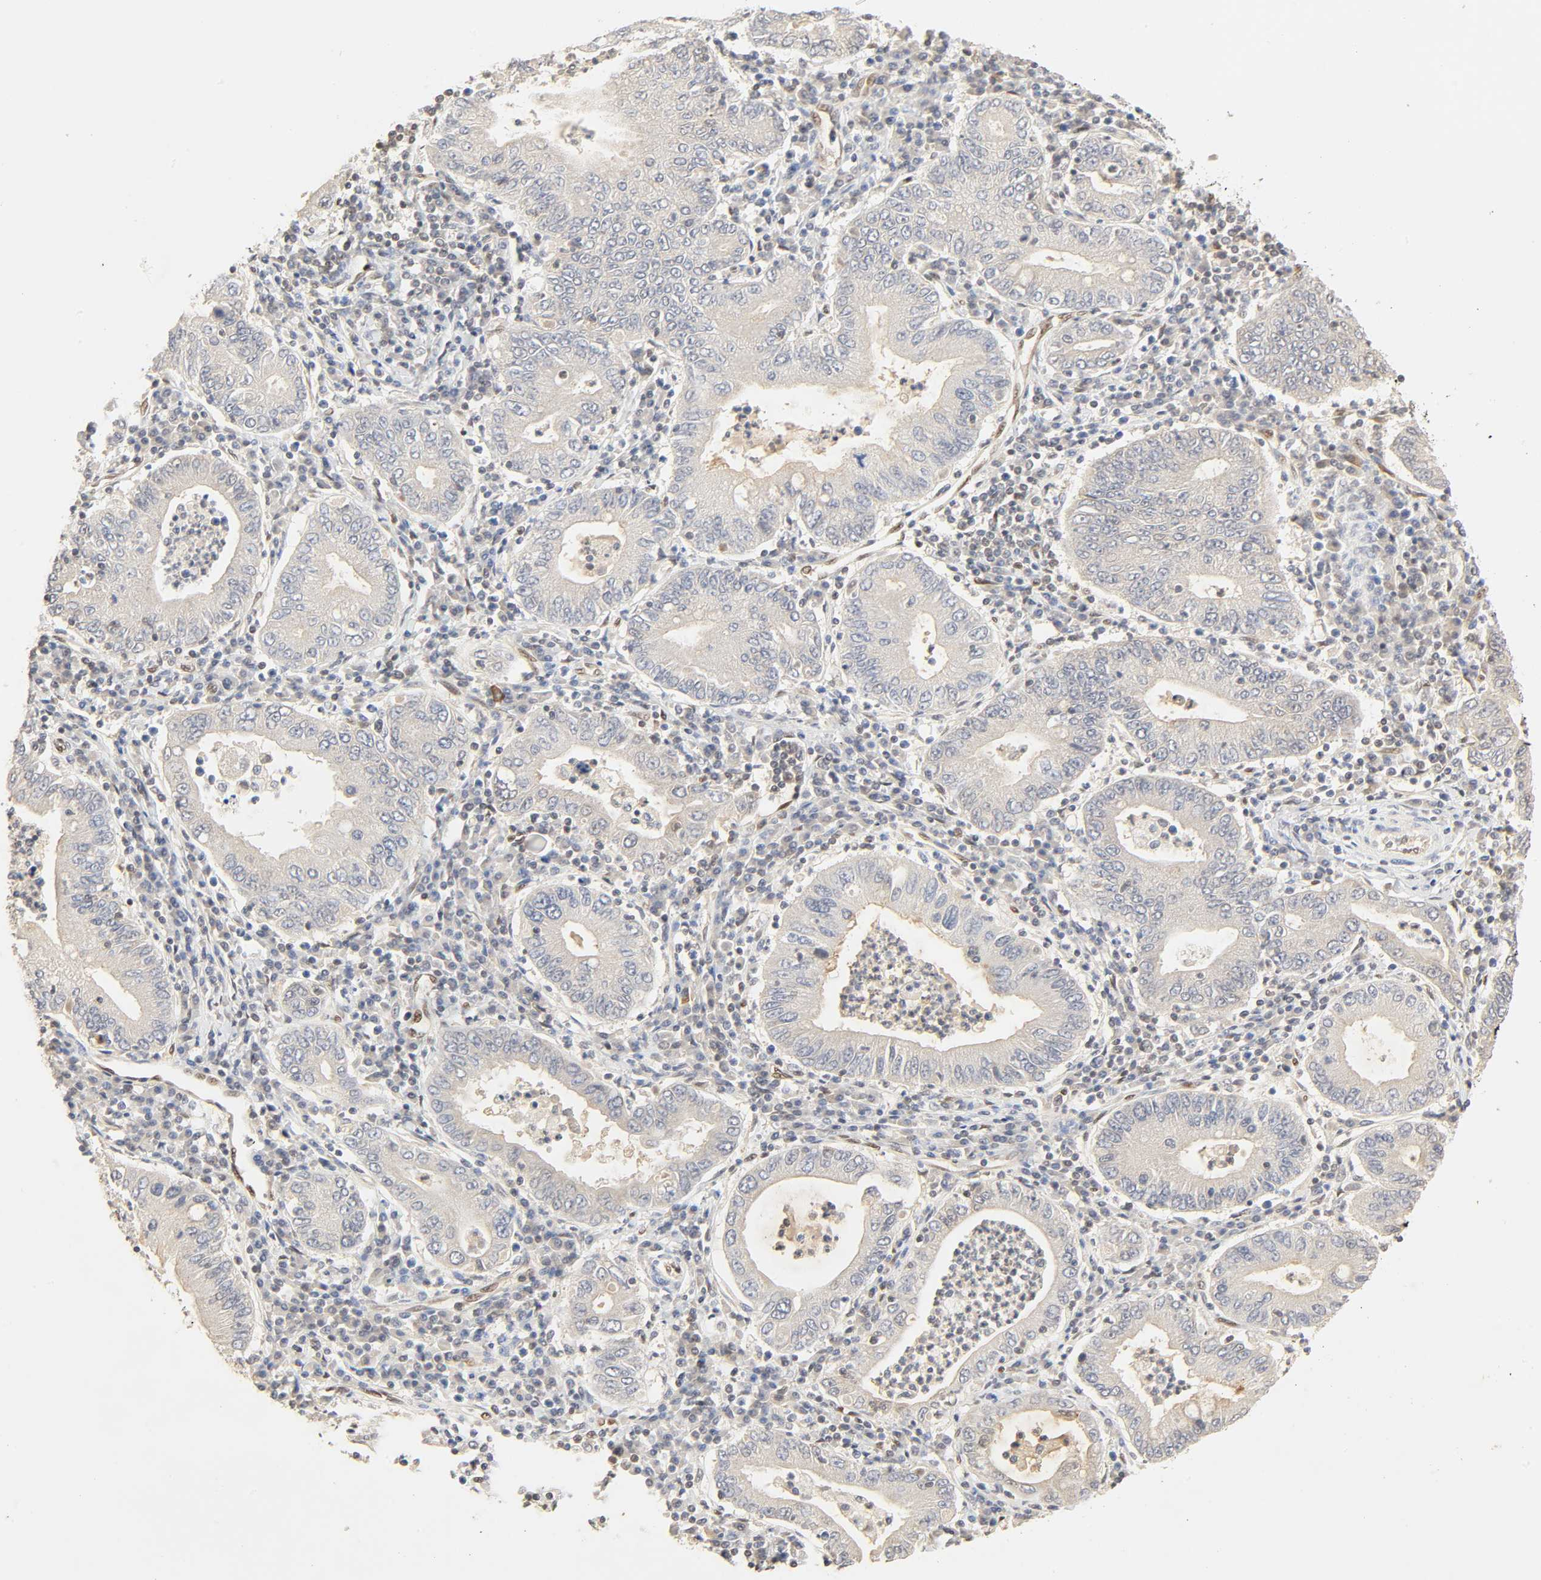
{"staining": {"intensity": "negative", "quantity": "none", "location": "none"}, "tissue": "stomach cancer", "cell_type": "Tumor cells", "image_type": "cancer", "snomed": [{"axis": "morphology", "description": "Normal tissue, NOS"}, {"axis": "morphology", "description": "Adenocarcinoma, NOS"}, {"axis": "topography", "description": "Esophagus"}, {"axis": "topography", "description": "Stomach, upper"}, {"axis": "topography", "description": "Peripheral nerve tissue"}], "caption": "Immunohistochemistry image of neoplastic tissue: human adenocarcinoma (stomach) stained with DAB exhibits no significant protein expression in tumor cells.", "gene": "UBC", "patient": {"sex": "male", "age": 62}}